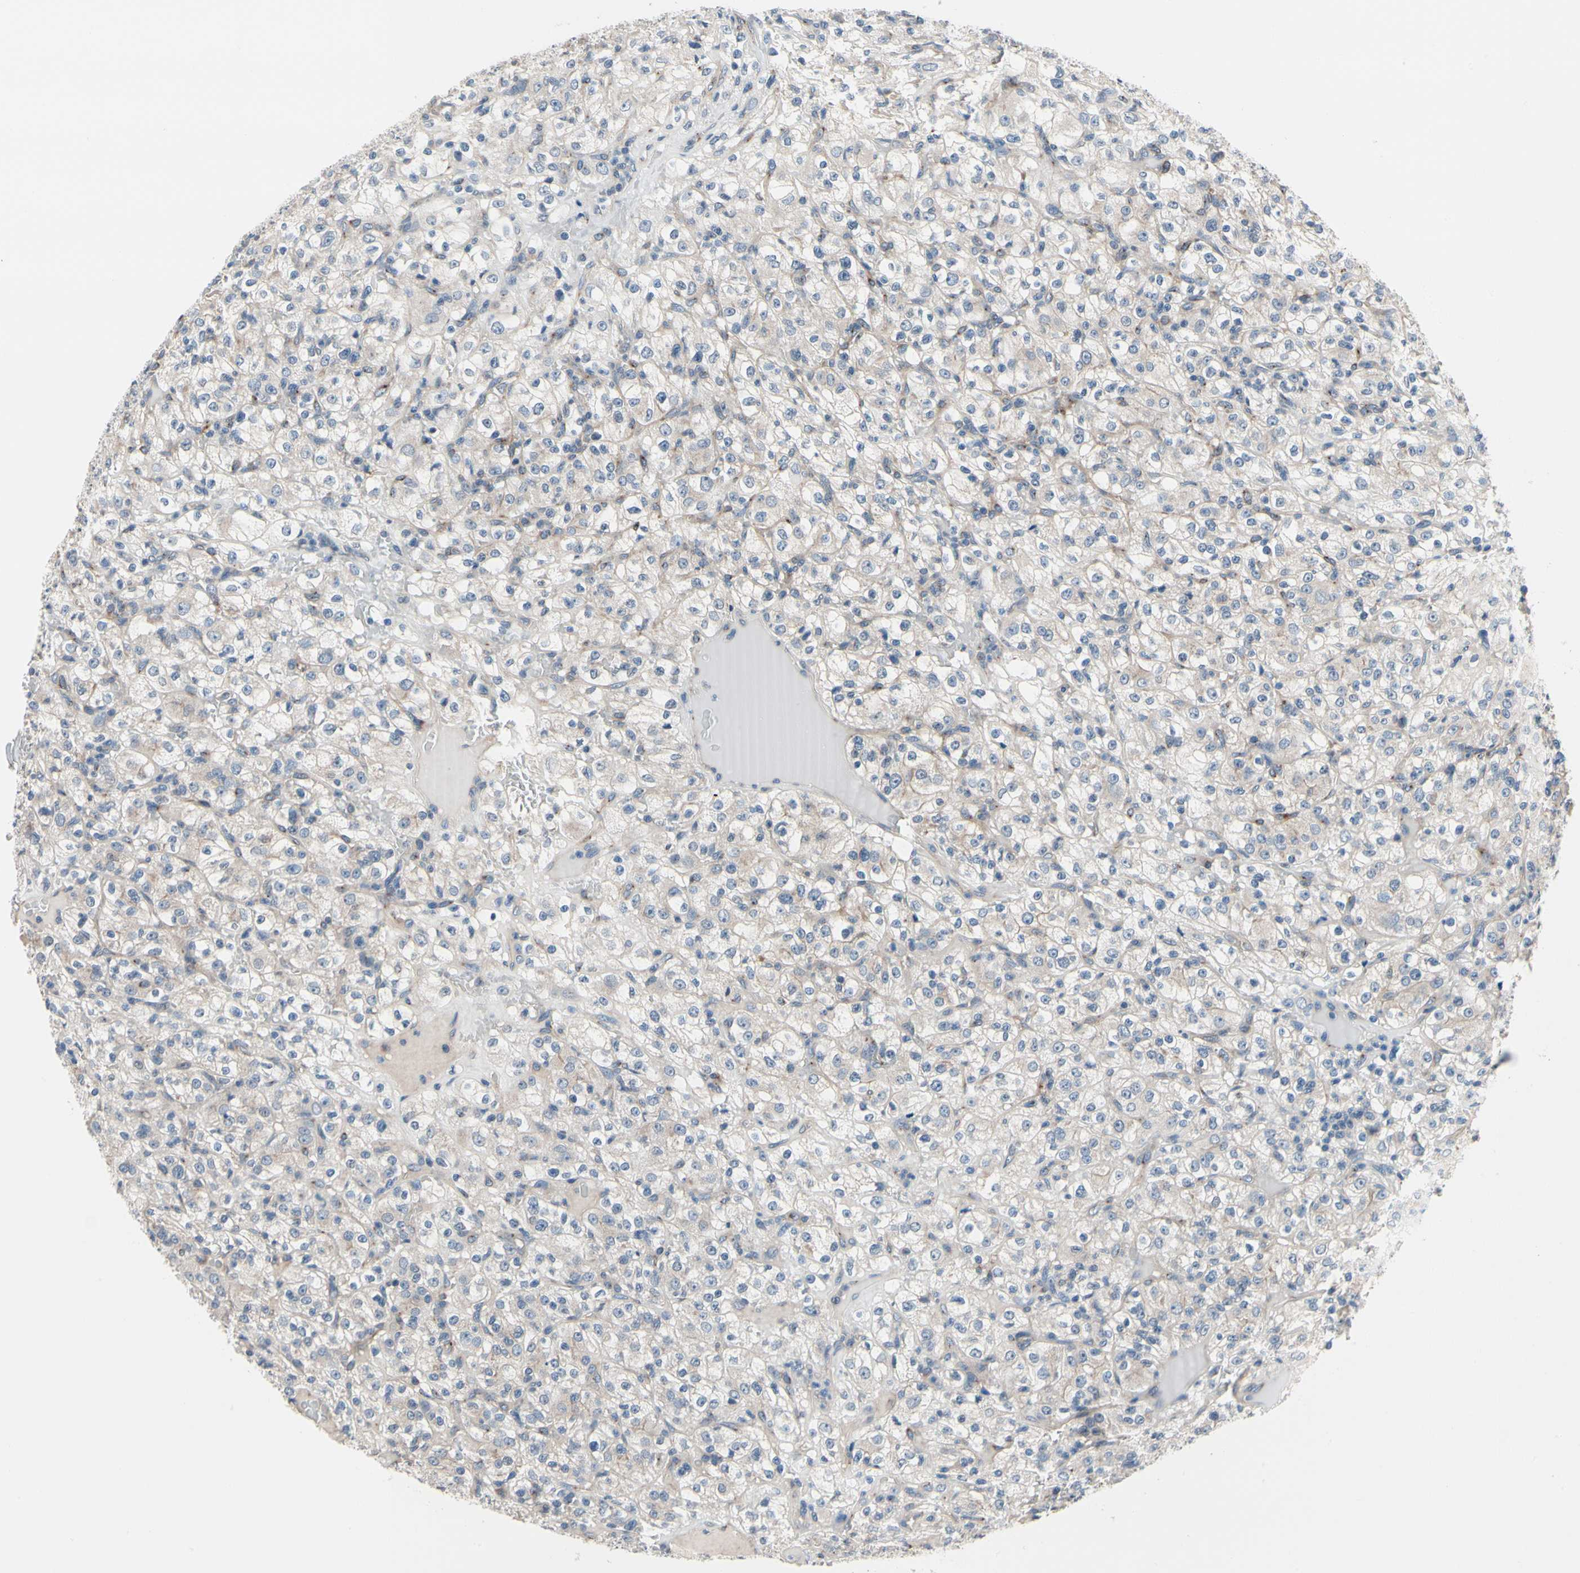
{"staining": {"intensity": "negative", "quantity": "none", "location": "none"}, "tissue": "renal cancer", "cell_type": "Tumor cells", "image_type": "cancer", "snomed": [{"axis": "morphology", "description": "Normal tissue, NOS"}, {"axis": "morphology", "description": "Adenocarcinoma, NOS"}, {"axis": "topography", "description": "Kidney"}], "caption": "DAB immunohistochemical staining of renal cancer (adenocarcinoma) demonstrates no significant positivity in tumor cells.", "gene": "PRKAR2B", "patient": {"sex": "female", "age": 72}}